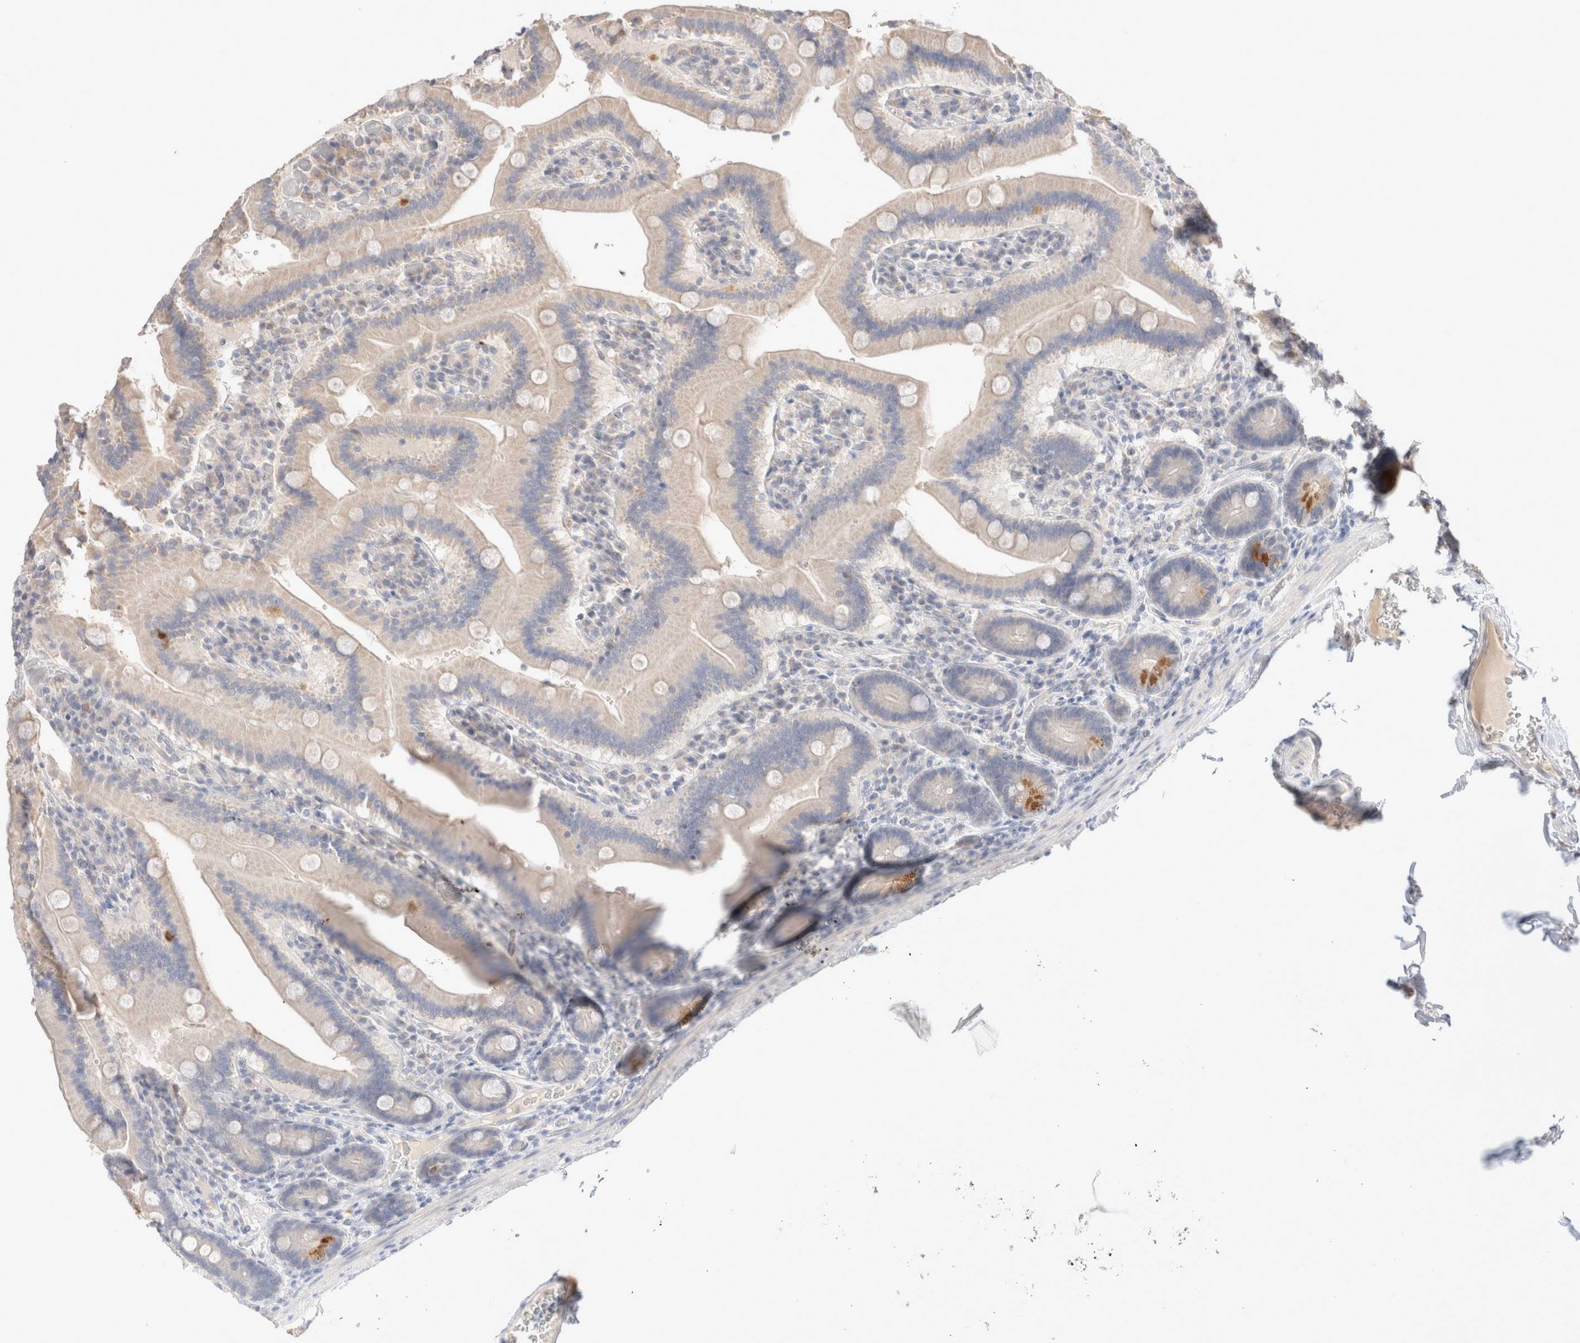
{"staining": {"intensity": "weak", "quantity": ">75%", "location": "cytoplasmic/membranous"}, "tissue": "duodenum", "cell_type": "Glandular cells", "image_type": "normal", "snomed": [{"axis": "morphology", "description": "Normal tissue, NOS"}, {"axis": "topography", "description": "Duodenum"}], "caption": "Immunohistochemical staining of benign human duodenum displays weak cytoplasmic/membranous protein expression in about >75% of glandular cells. The staining was performed using DAB (3,3'-diaminobenzidine), with brown indicating positive protein expression. Nuclei are stained blue with hematoxylin.", "gene": "SPATA20", "patient": {"sex": "female", "age": 62}}